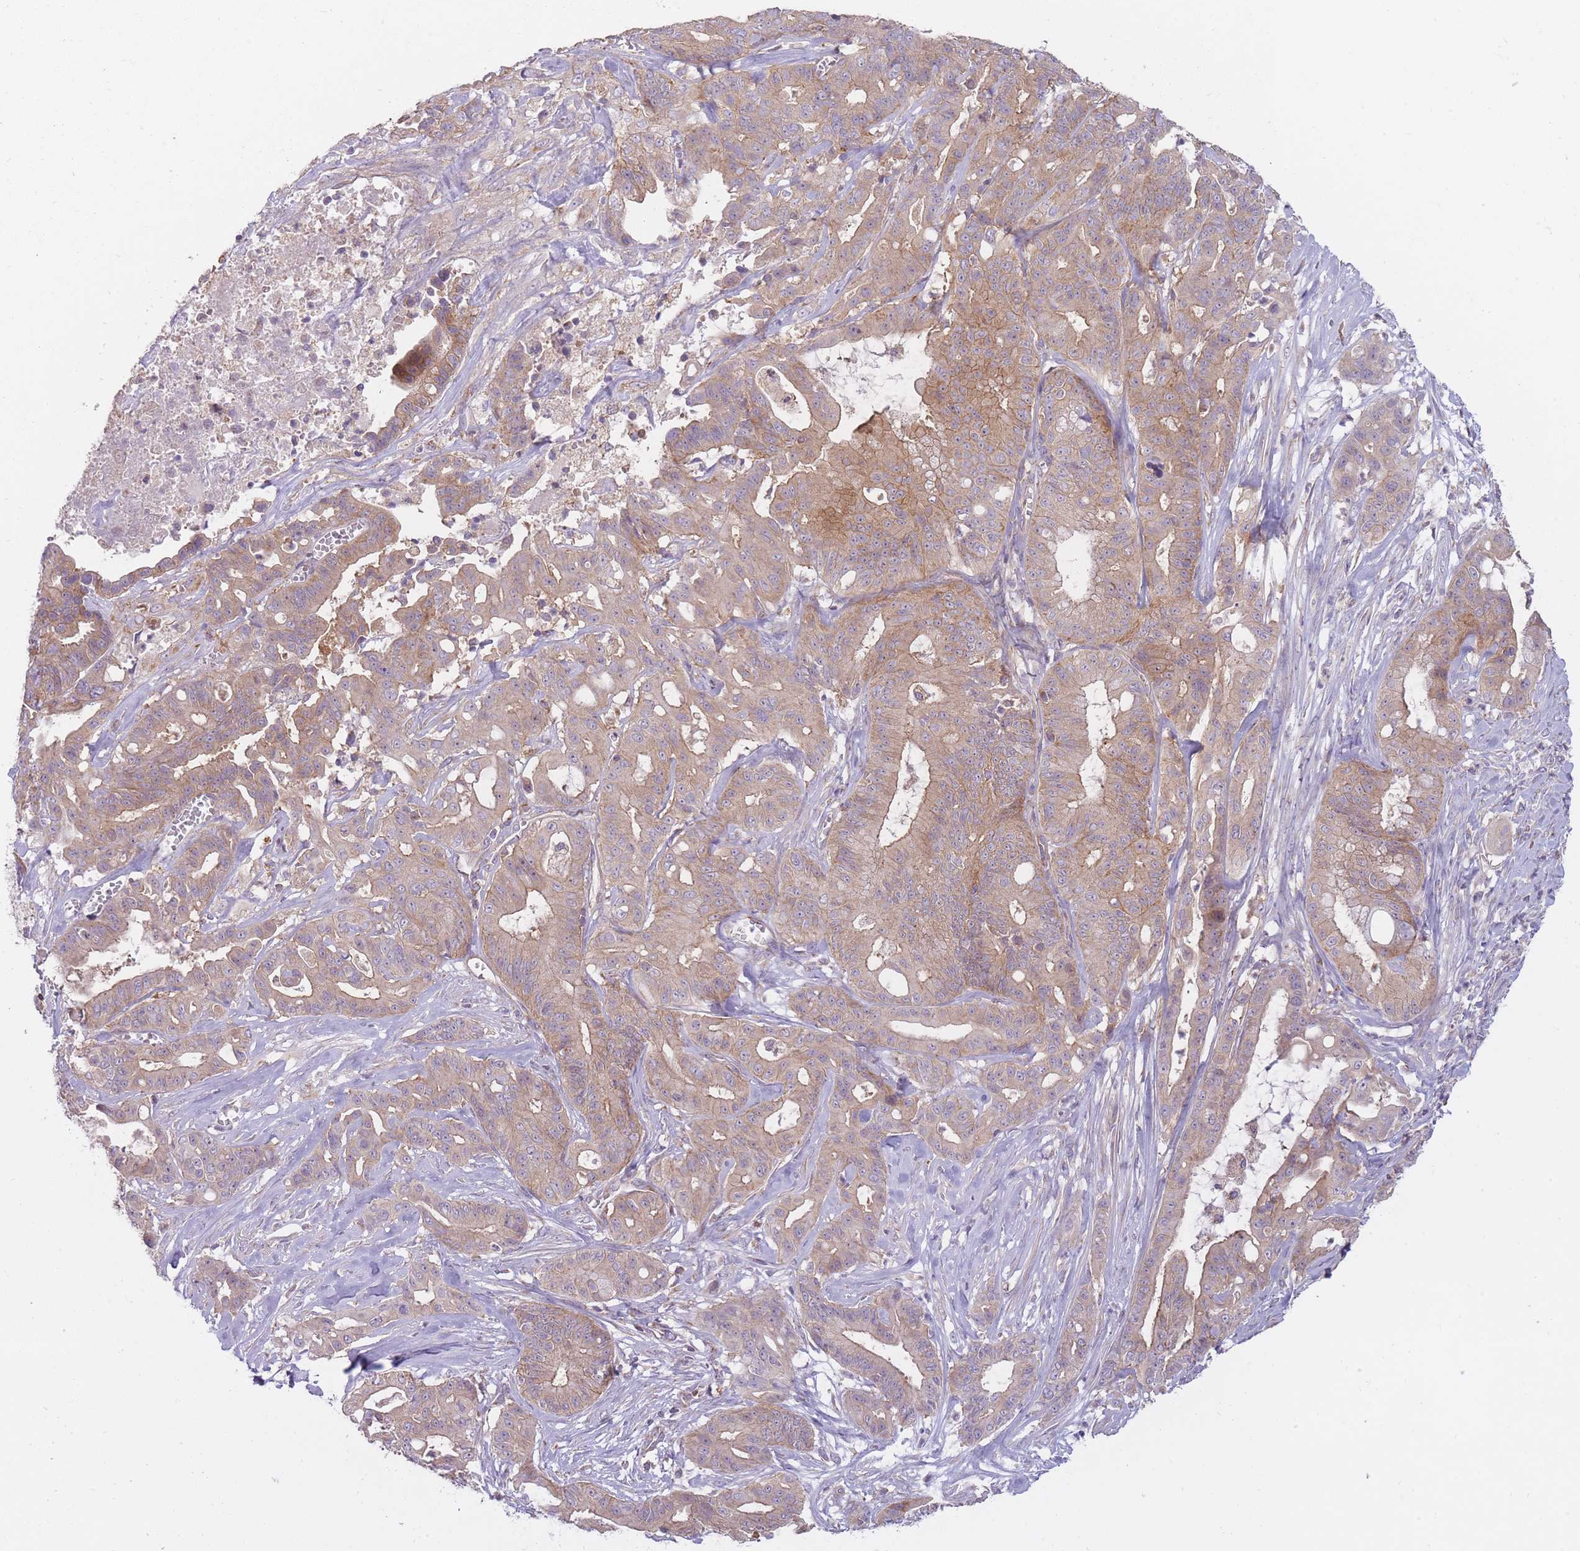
{"staining": {"intensity": "moderate", "quantity": "25%-75%", "location": "cytoplasmic/membranous"}, "tissue": "ovarian cancer", "cell_type": "Tumor cells", "image_type": "cancer", "snomed": [{"axis": "morphology", "description": "Cystadenocarcinoma, mucinous, NOS"}, {"axis": "topography", "description": "Ovary"}], "caption": "DAB (3,3'-diaminobenzidine) immunohistochemical staining of human ovarian mucinous cystadenocarcinoma exhibits moderate cytoplasmic/membranous protein staining in about 25%-75% of tumor cells.", "gene": "NDUFA9", "patient": {"sex": "female", "age": 70}}